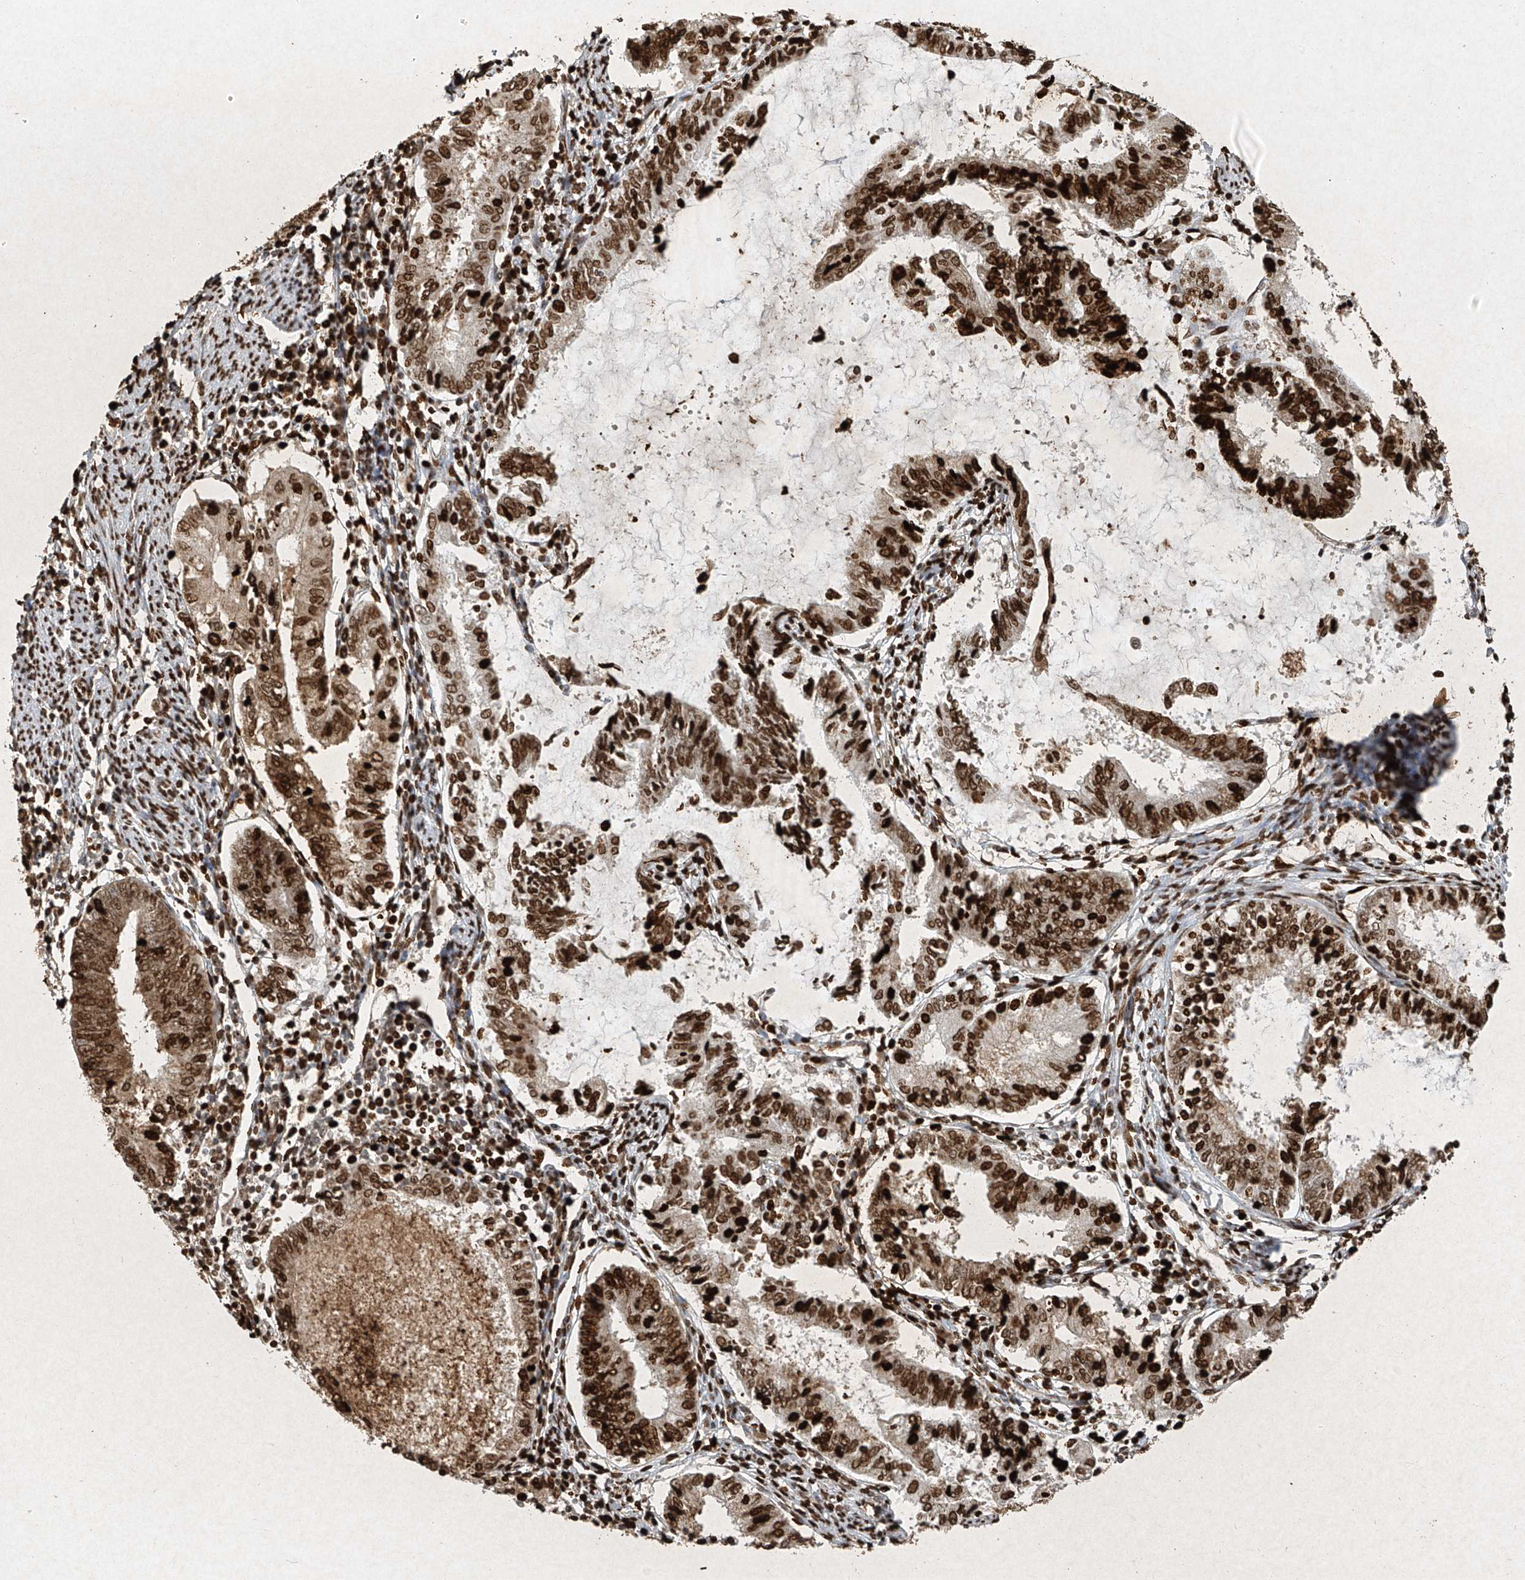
{"staining": {"intensity": "strong", "quantity": ">75%", "location": "nuclear"}, "tissue": "endometrial cancer", "cell_type": "Tumor cells", "image_type": "cancer", "snomed": [{"axis": "morphology", "description": "Adenocarcinoma, NOS"}, {"axis": "topography", "description": "Endometrium"}], "caption": "A high amount of strong nuclear staining is identified in about >75% of tumor cells in endometrial adenocarcinoma tissue.", "gene": "ATRIP", "patient": {"sex": "female", "age": 86}}